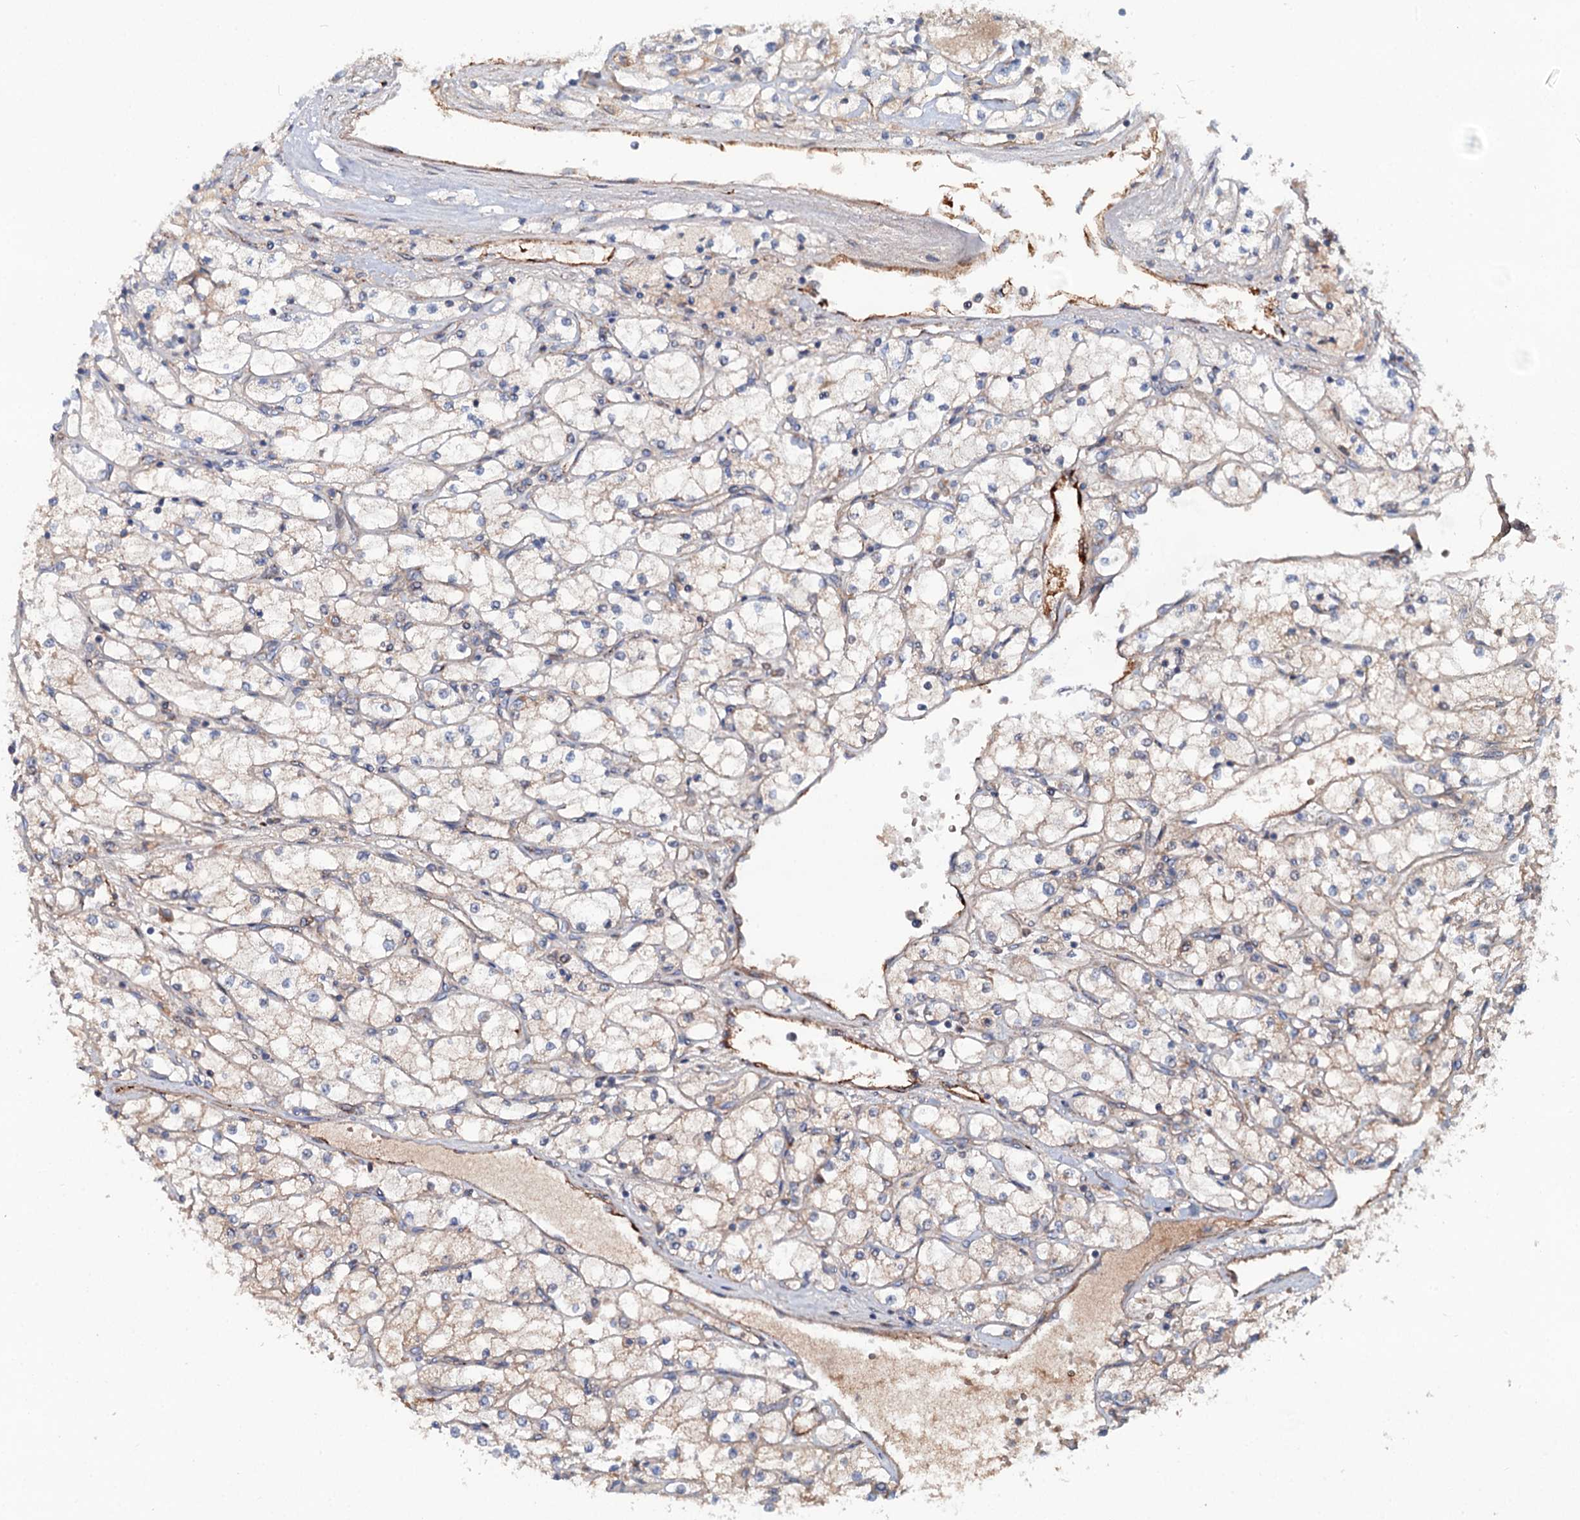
{"staining": {"intensity": "weak", "quantity": "<25%", "location": "cytoplasmic/membranous"}, "tissue": "renal cancer", "cell_type": "Tumor cells", "image_type": "cancer", "snomed": [{"axis": "morphology", "description": "Adenocarcinoma, NOS"}, {"axis": "topography", "description": "Kidney"}], "caption": "Tumor cells are negative for protein expression in human renal cancer.", "gene": "ADGRG4", "patient": {"sex": "male", "age": 80}}